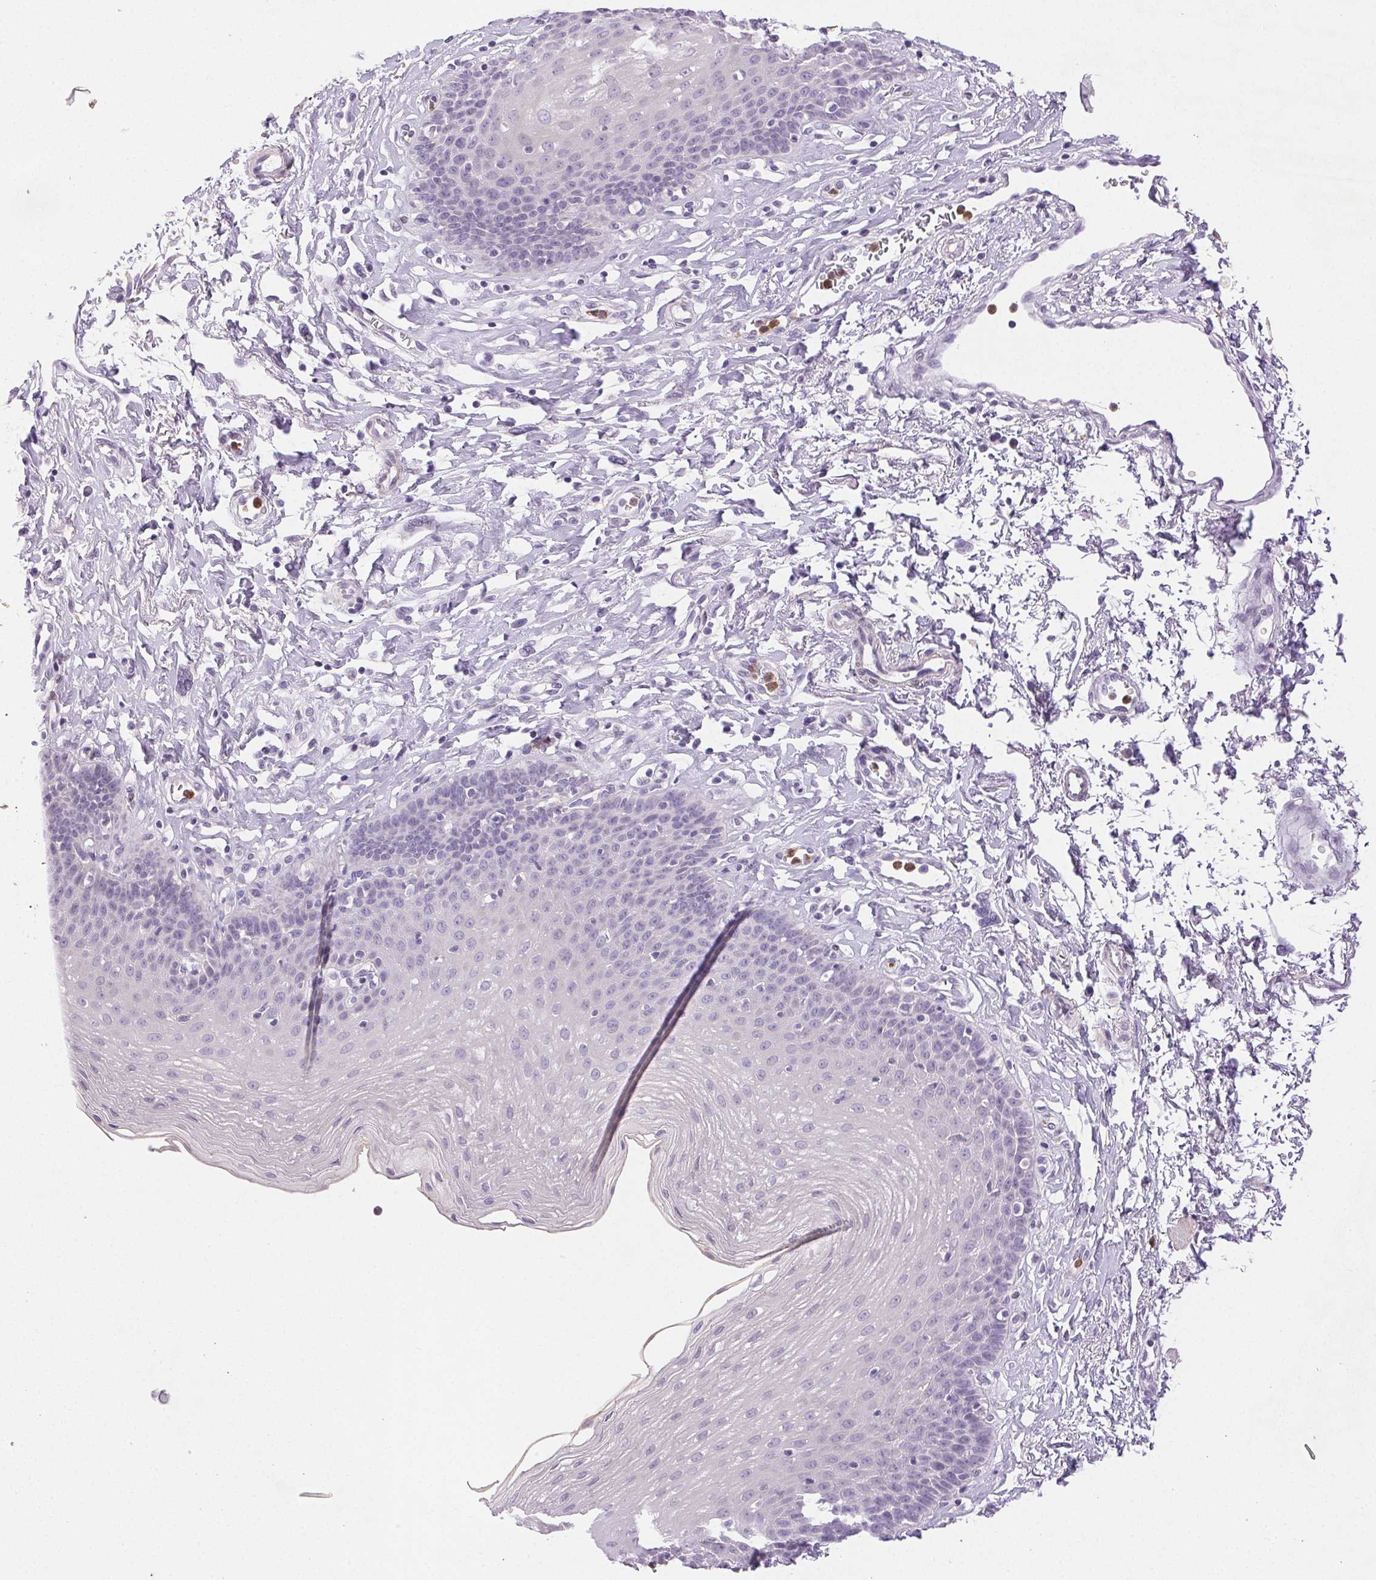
{"staining": {"intensity": "negative", "quantity": "none", "location": "none"}, "tissue": "esophagus", "cell_type": "Squamous epithelial cells", "image_type": "normal", "snomed": [{"axis": "morphology", "description": "Normal tissue, NOS"}, {"axis": "topography", "description": "Esophagus"}], "caption": "DAB immunohistochemical staining of normal esophagus shows no significant positivity in squamous epithelial cells.", "gene": "EMX2", "patient": {"sex": "female", "age": 81}}